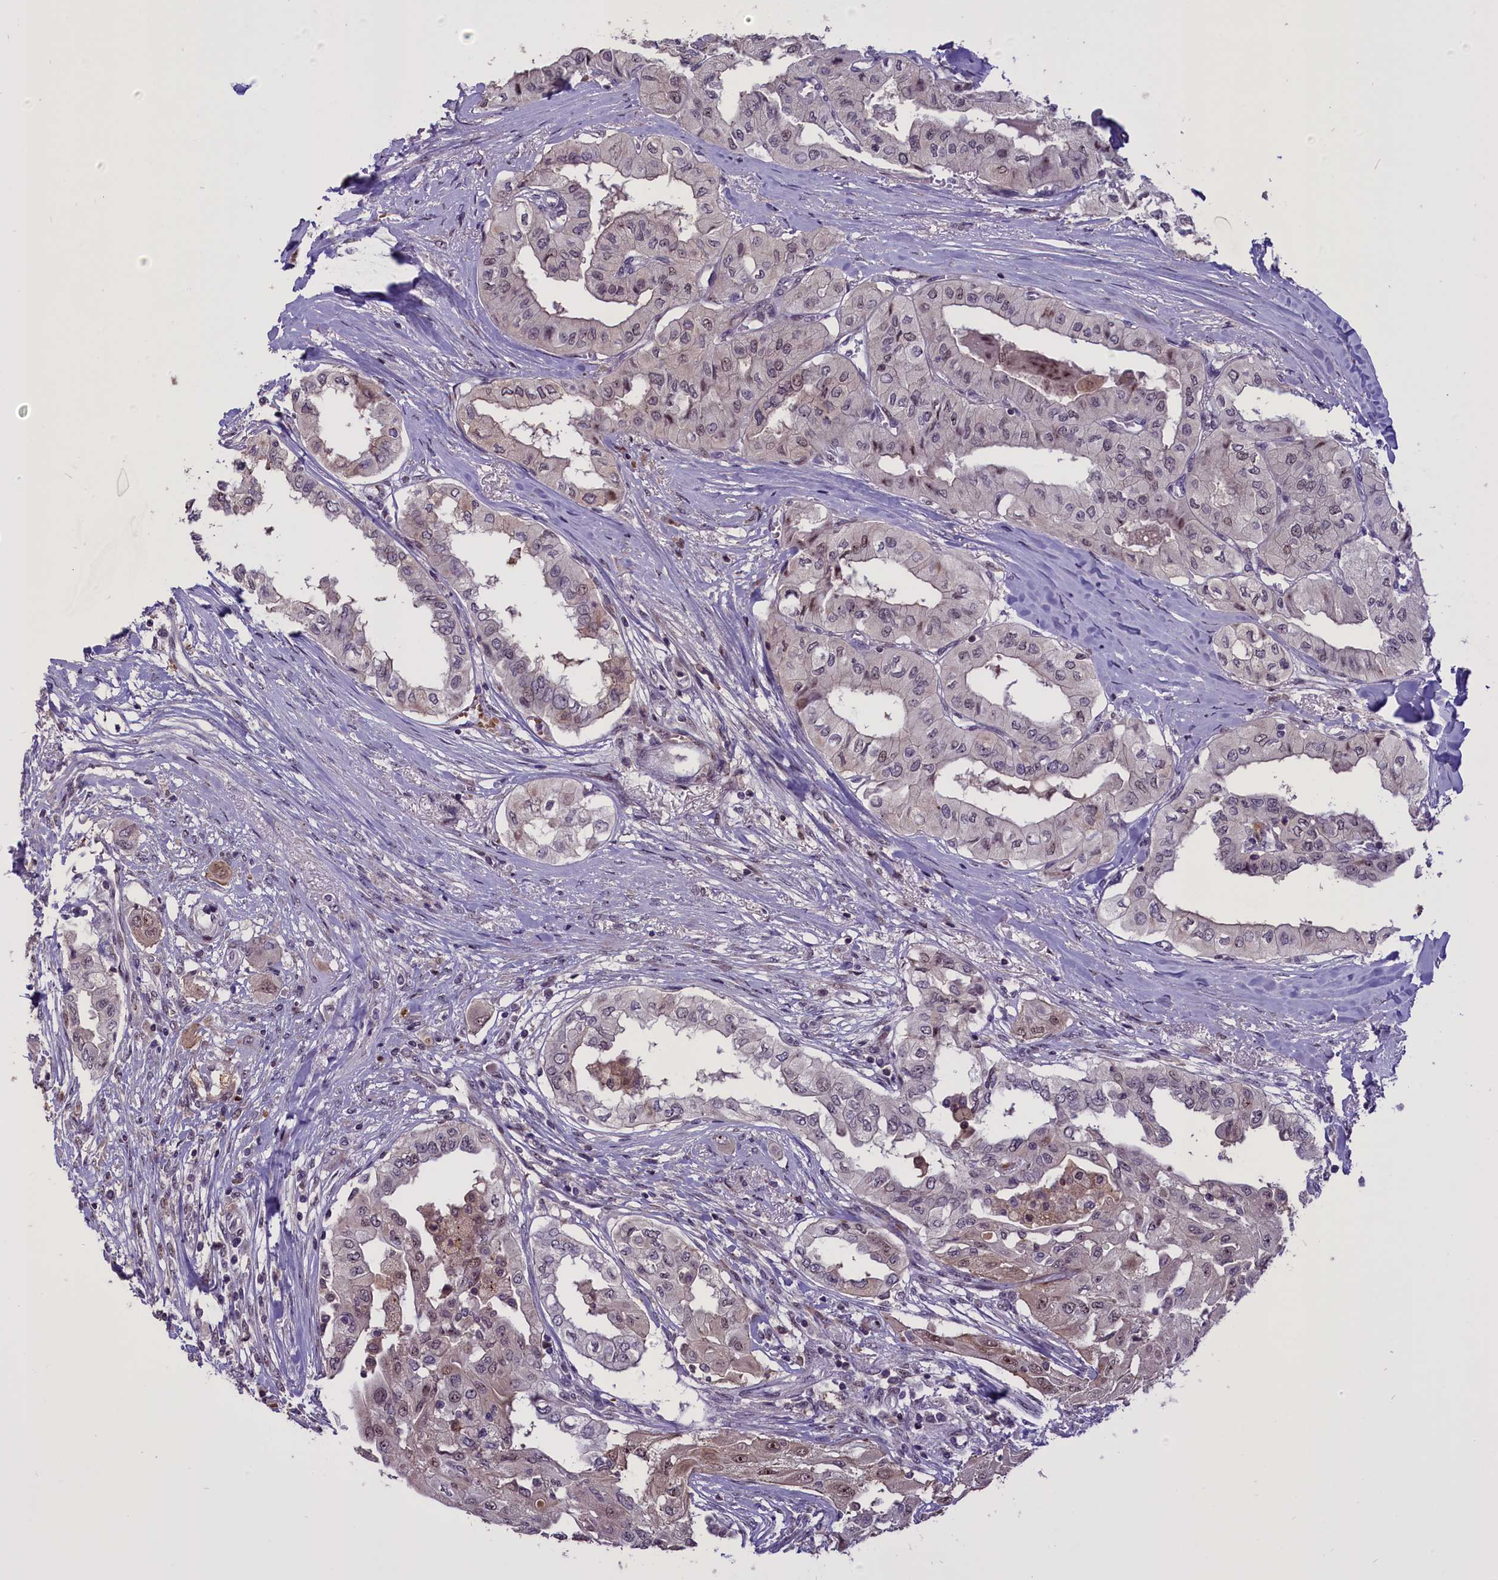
{"staining": {"intensity": "weak", "quantity": "<25%", "location": "nuclear"}, "tissue": "thyroid cancer", "cell_type": "Tumor cells", "image_type": "cancer", "snomed": [{"axis": "morphology", "description": "Papillary adenocarcinoma, NOS"}, {"axis": "topography", "description": "Thyroid gland"}], "caption": "IHC micrograph of neoplastic tissue: human thyroid papillary adenocarcinoma stained with DAB reveals no significant protein expression in tumor cells. (DAB (3,3'-diaminobenzidine) IHC with hematoxylin counter stain).", "gene": "ENHO", "patient": {"sex": "female", "age": 59}}